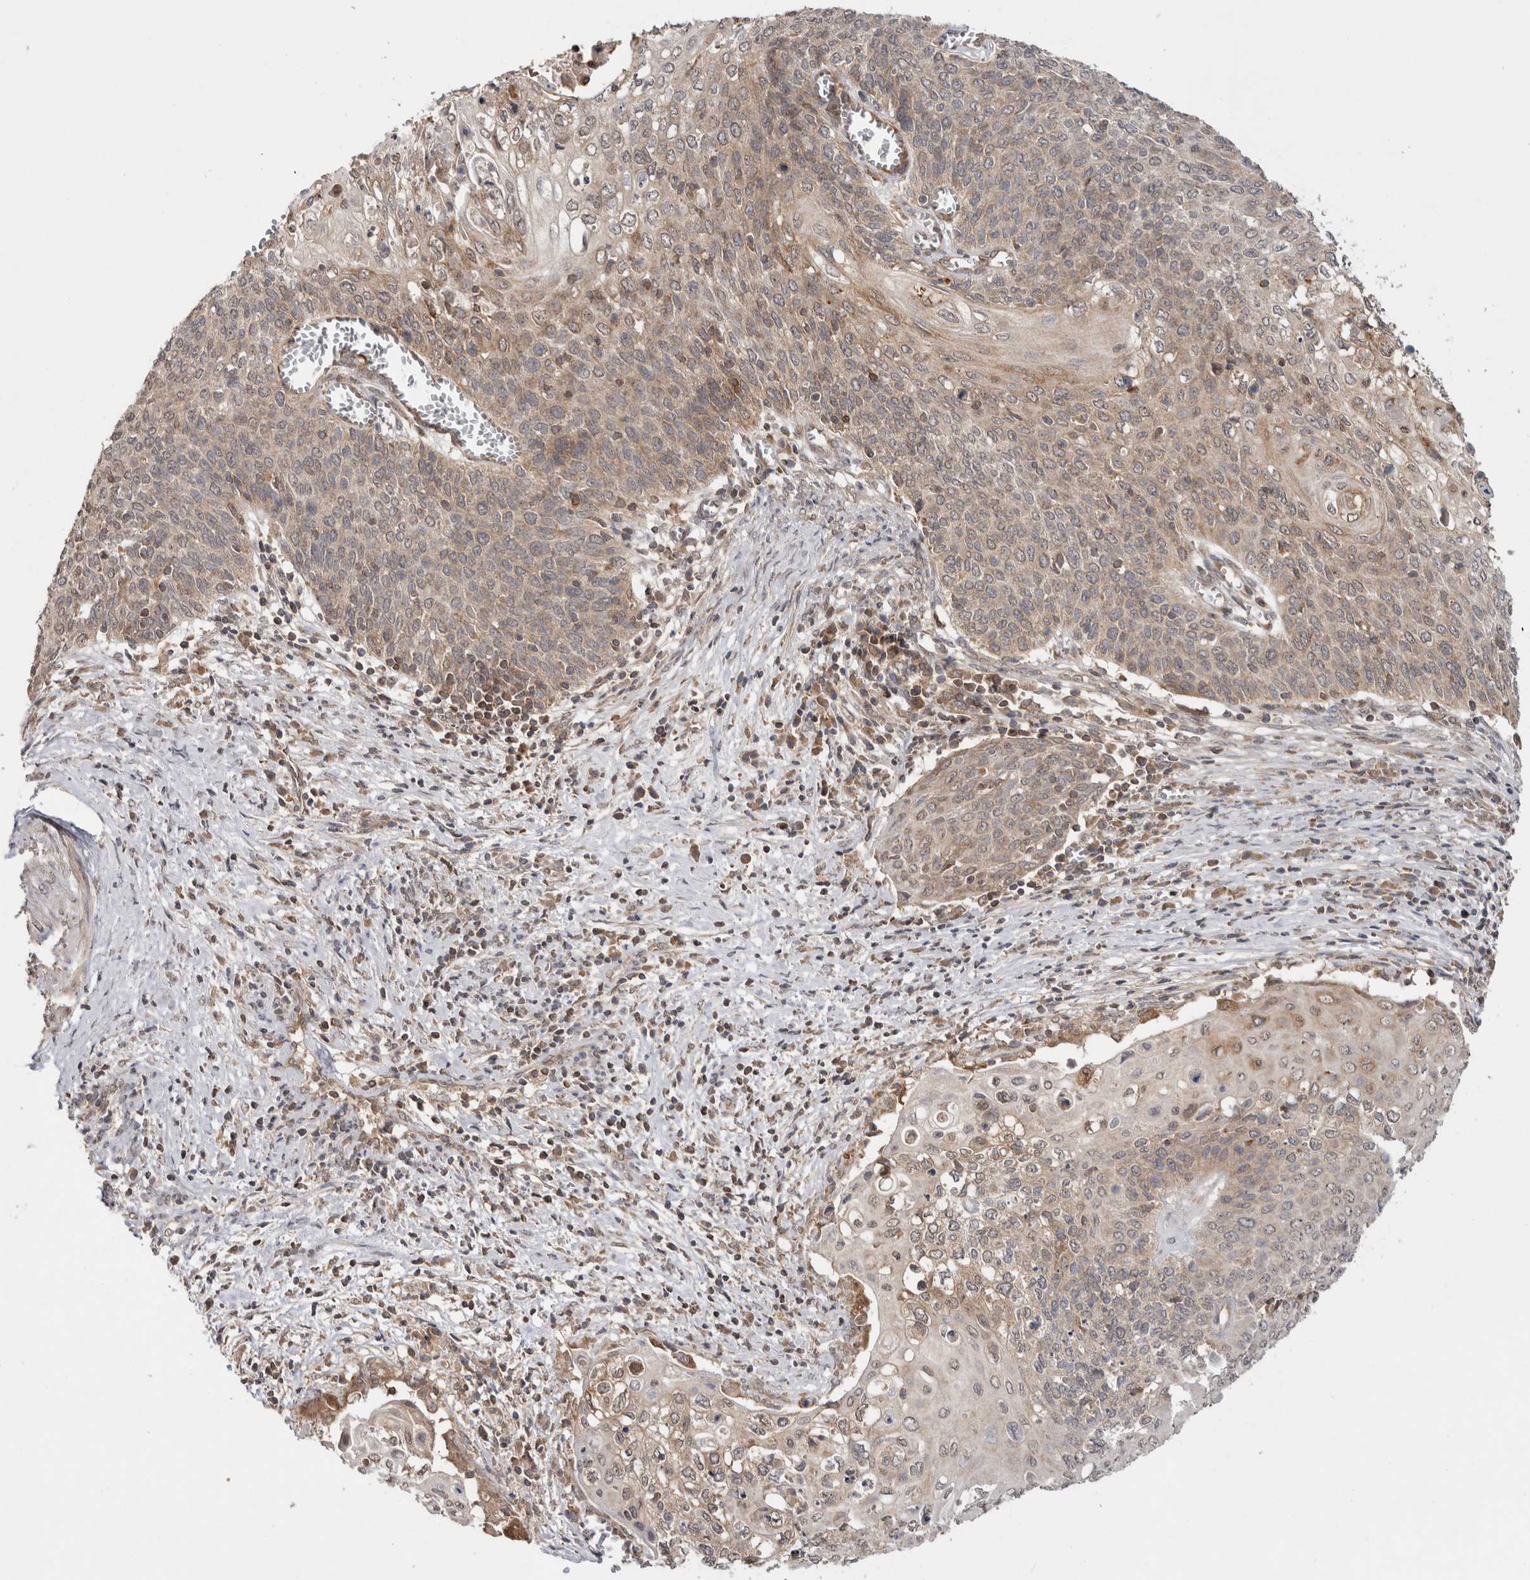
{"staining": {"intensity": "weak", "quantity": "<25%", "location": "cytoplasmic/membranous"}, "tissue": "cervical cancer", "cell_type": "Tumor cells", "image_type": "cancer", "snomed": [{"axis": "morphology", "description": "Squamous cell carcinoma, NOS"}, {"axis": "topography", "description": "Cervix"}], "caption": "A high-resolution histopathology image shows IHC staining of cervical cancer, which displays no significant staining in tumor cells.", "gene": "HMOX2", "patient": {"sex": "female", "age": 39}}